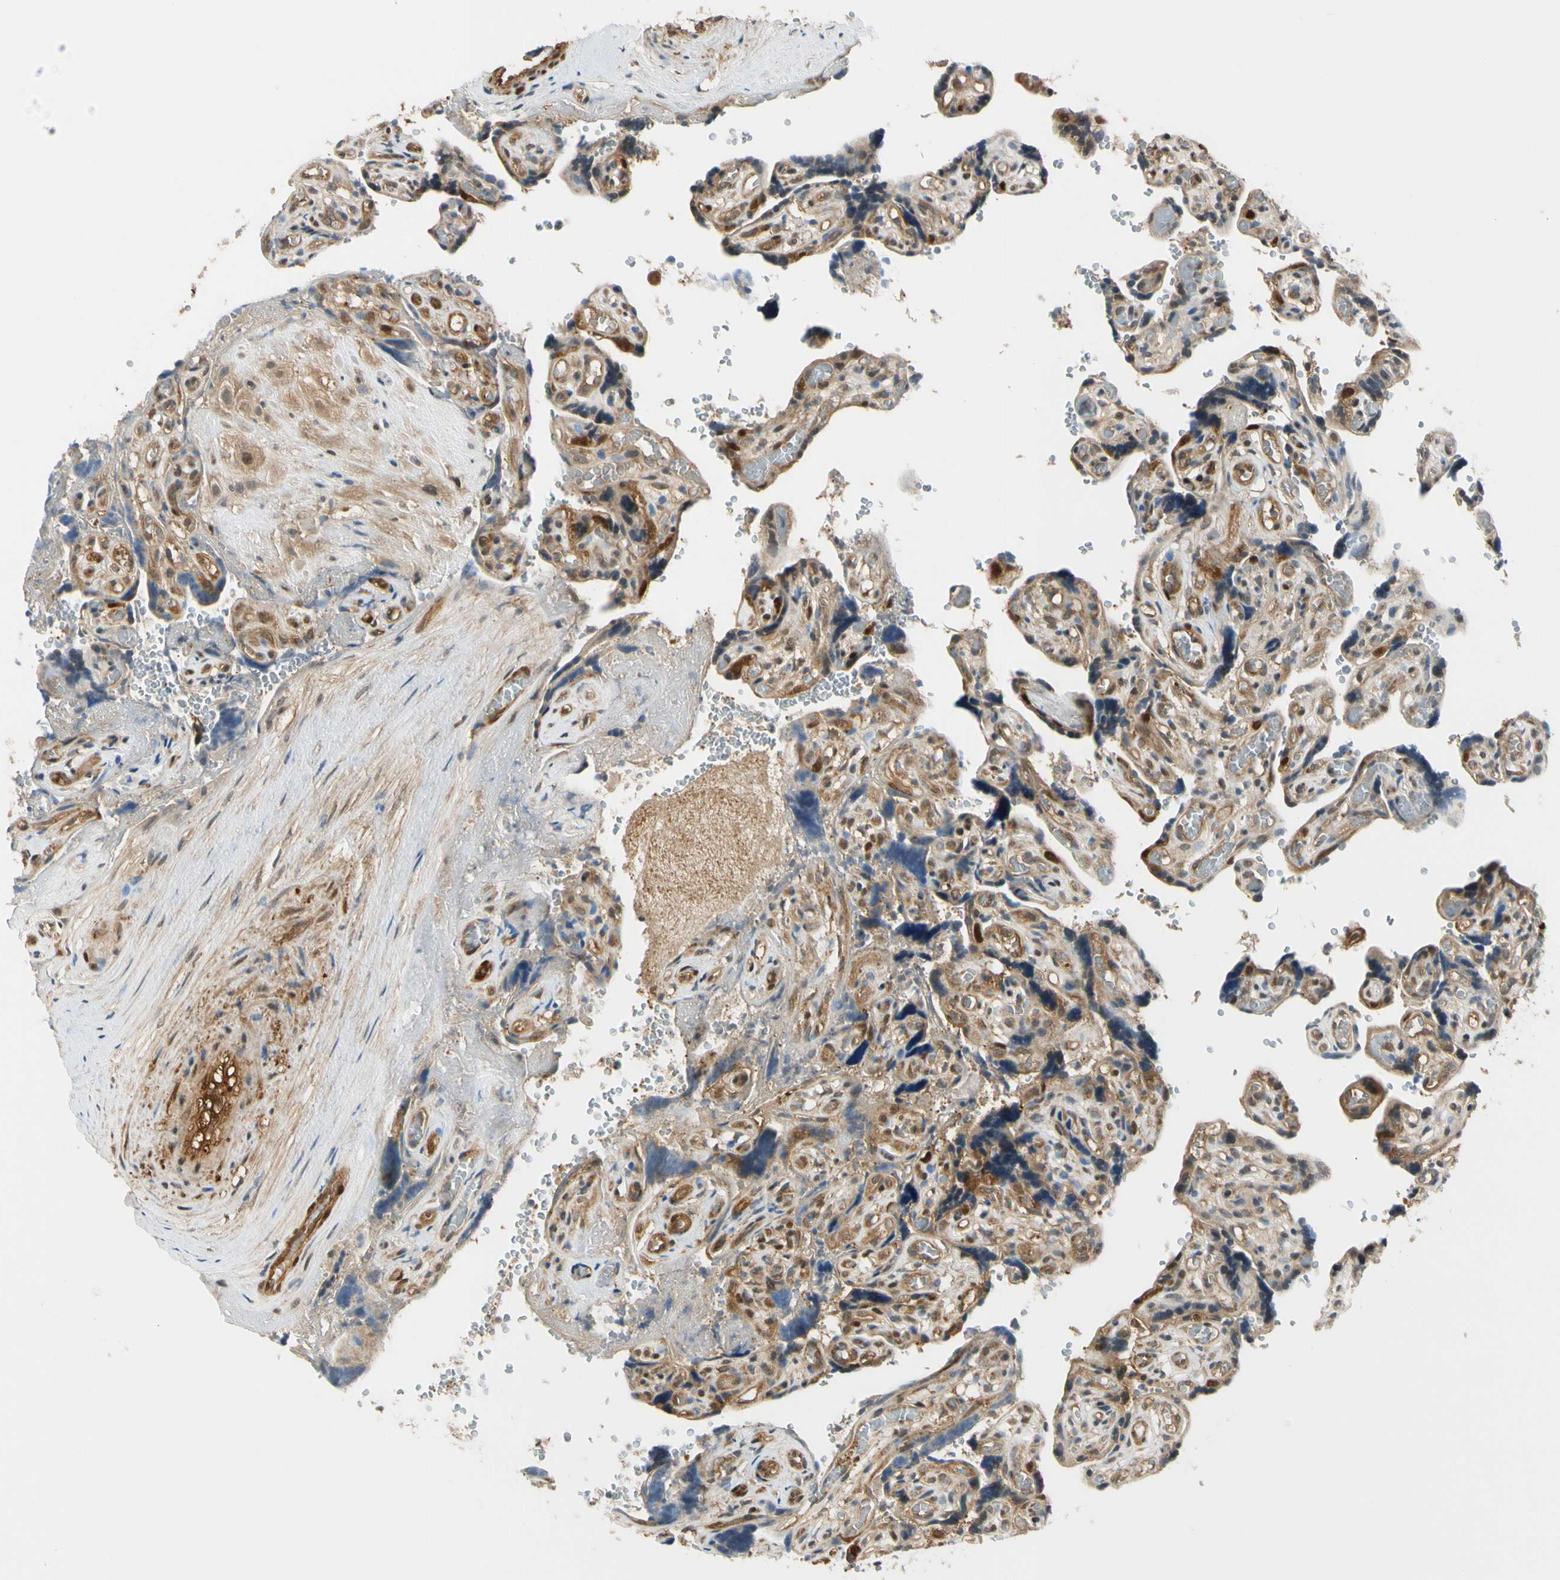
{"staining": {"intensity": "strong", "quantity": "25%-75%", "location": "cytoplasmic/membranous,nuclear"}, "tissue": "placenta", "cell_type": "Trophoblastic cells", "image_type": "normal", "snomed": [{"axis": "morphology", "description": "Normal tissue, NOS"}, {"axis": "topography", "description": "Placenta"}], "caption": "An immunohistochemistry histopathology image of benign tissue is shown. Protein staining in brown shows strong cytoplasmic/membranous,nuclear positivity in placenta within trophoblastic cells.", "gene": "RASGRF1", "patient": {"sex": "female", "age": 30}}